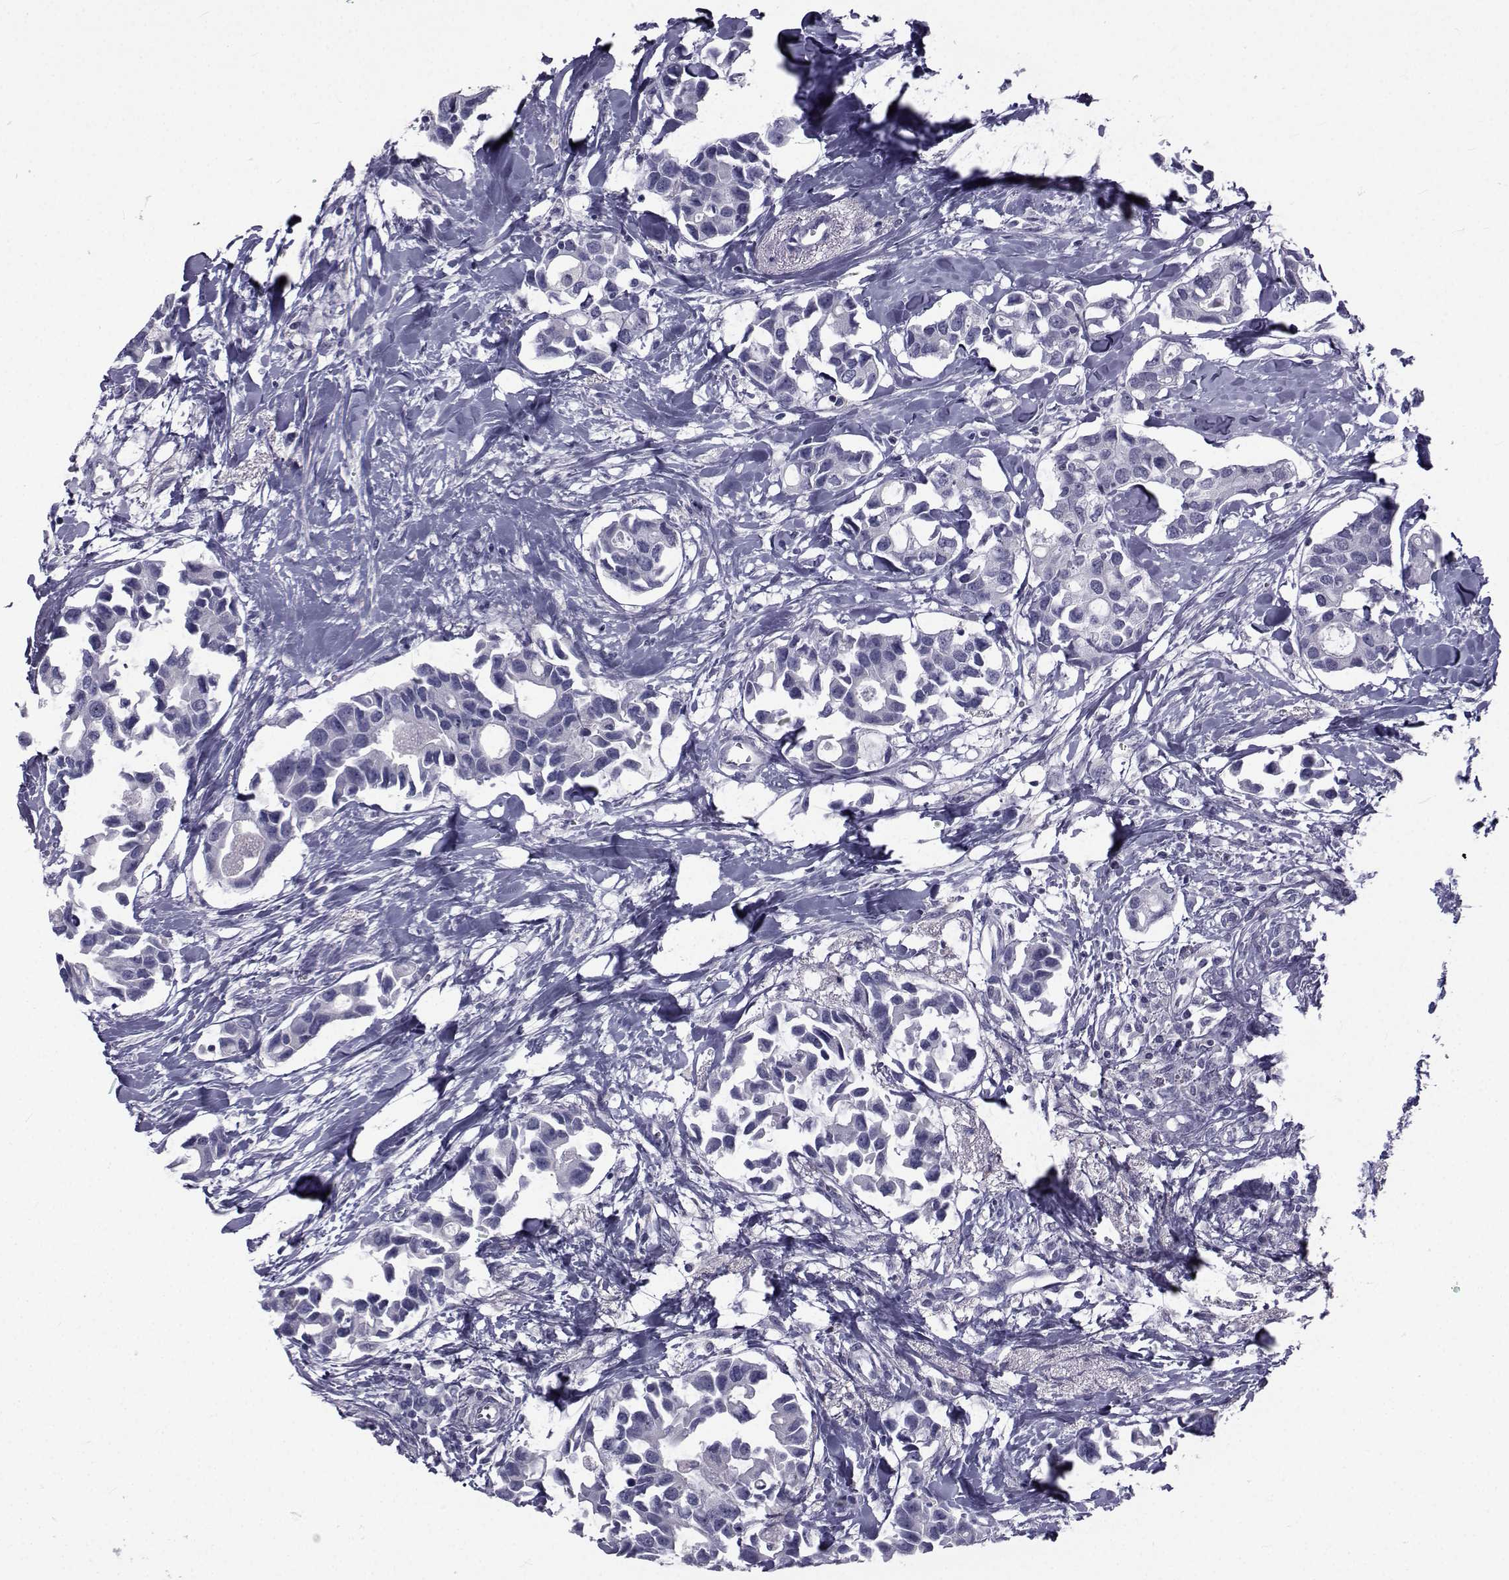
{"staining": {"intensity": "negative", "quantity": "none", "location": "none"}, "tissue": "breast cancer", "cell_type": "Tumor cells", "image_type": "cancer", "snomed": [{"axis": "morphology", "description": "Duct carcinoma"}, {"axis": "topography", "description": "Breast"}], "caption": "This is an immunohistochemistry (IHC) photomicrograph of breast invasive ductal carcinoma. There is no positivity in tumor cells.", "gene": "FDXR", "patient": {"sex": "female", "age": 83}}